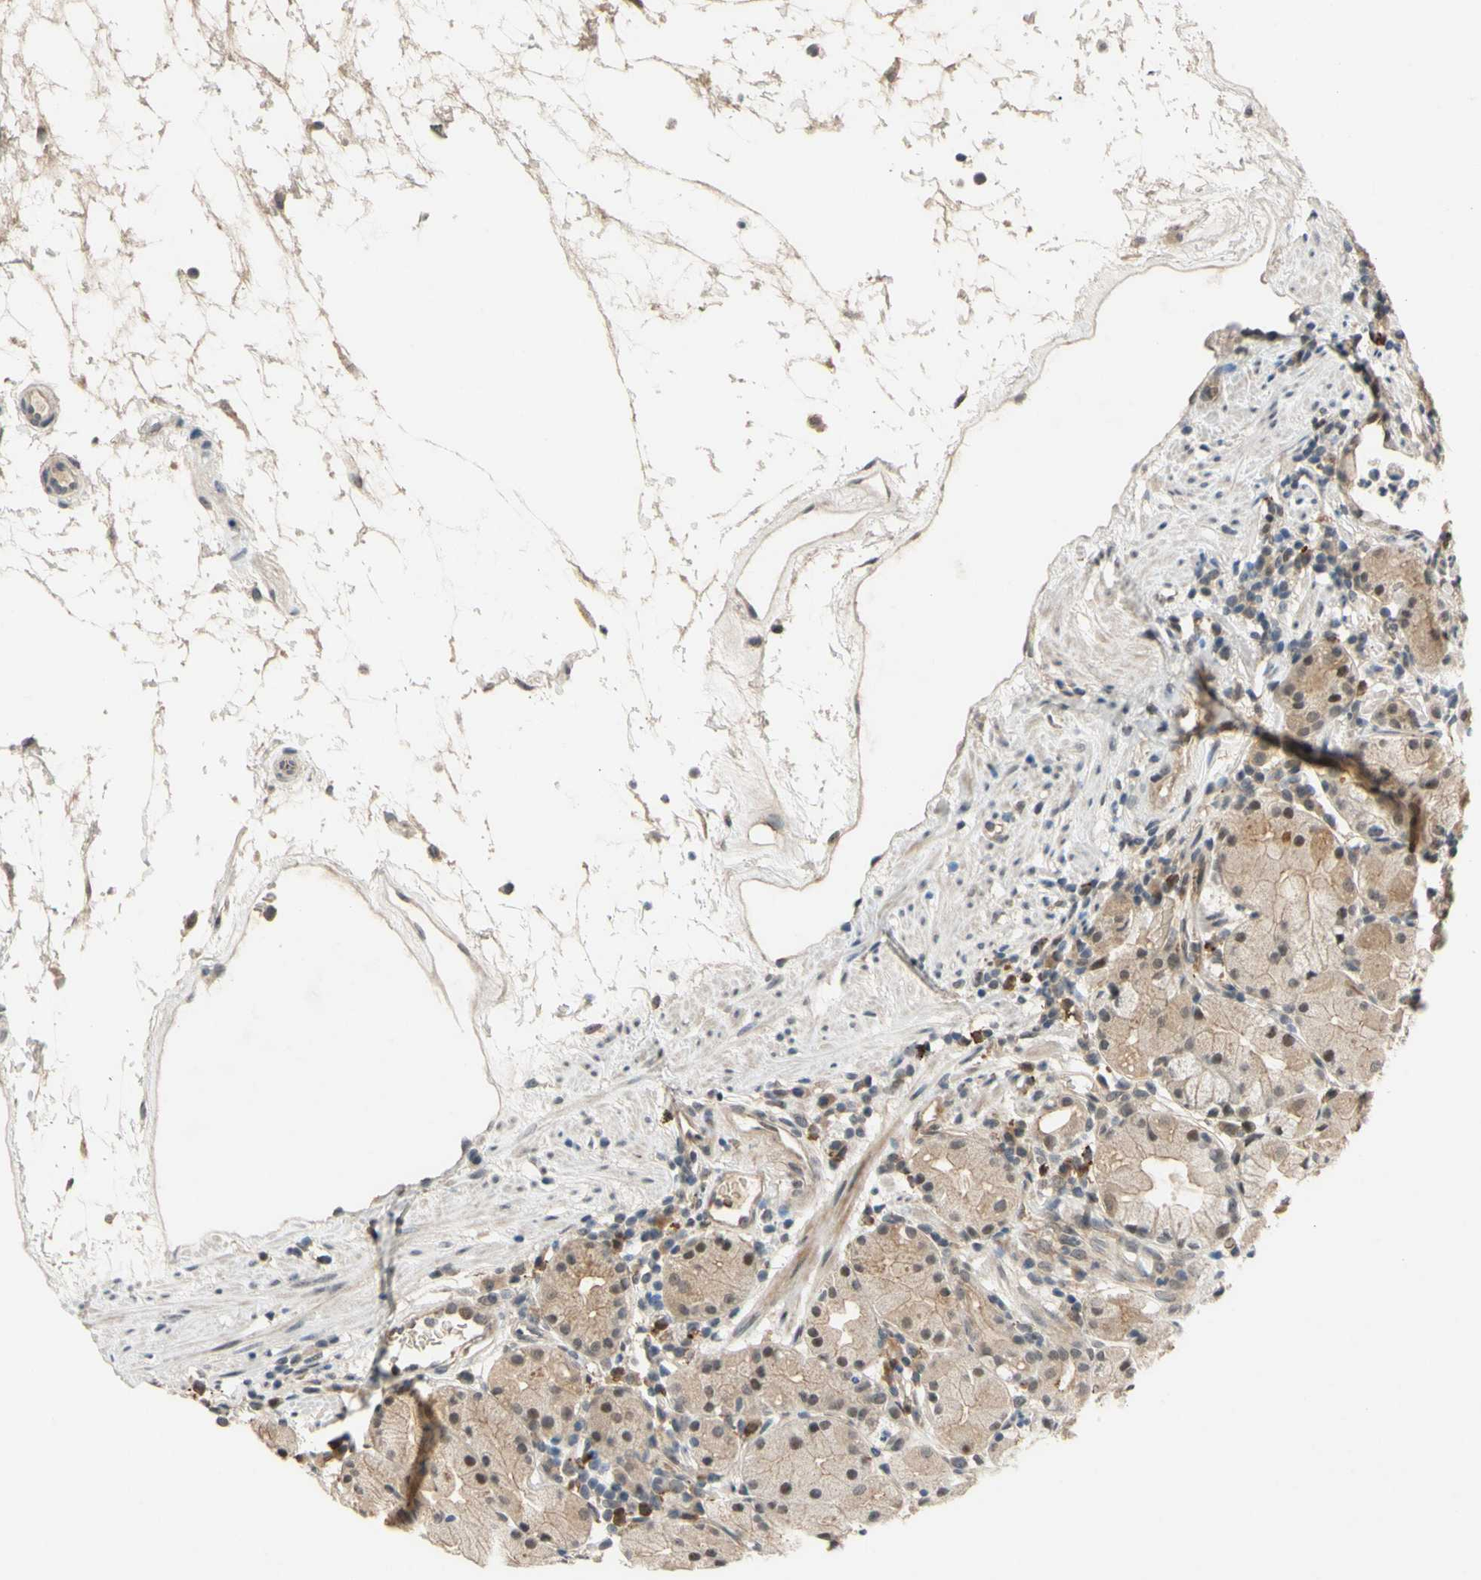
{"staining": {"intensity": "weak", "quantity": "25%-75%", "location": "cytoplasmic/membranous,nuclear"}, "tissue": "stomach", "cell_type": "Glandular cells", "image_type": "normal", "snomed": [{"axis": "morphology", "description": "Normal tissue, NOS"}, {"axis": "topography", "description": "Stomach"}, {"axis": "topography", "description": "Stomach, lower"}], "caption": "Glandular cells reveal low levels of weak cytoplasmic/membranous,nuclear positivity in approximately 25%-75% of cells in benign human stomach. Immunohistochemistry (ihc) stains the protein in brown and the nuclei are stained blue.", "gene": "ALK", "patient": {"sex": "female", "age": 75}}